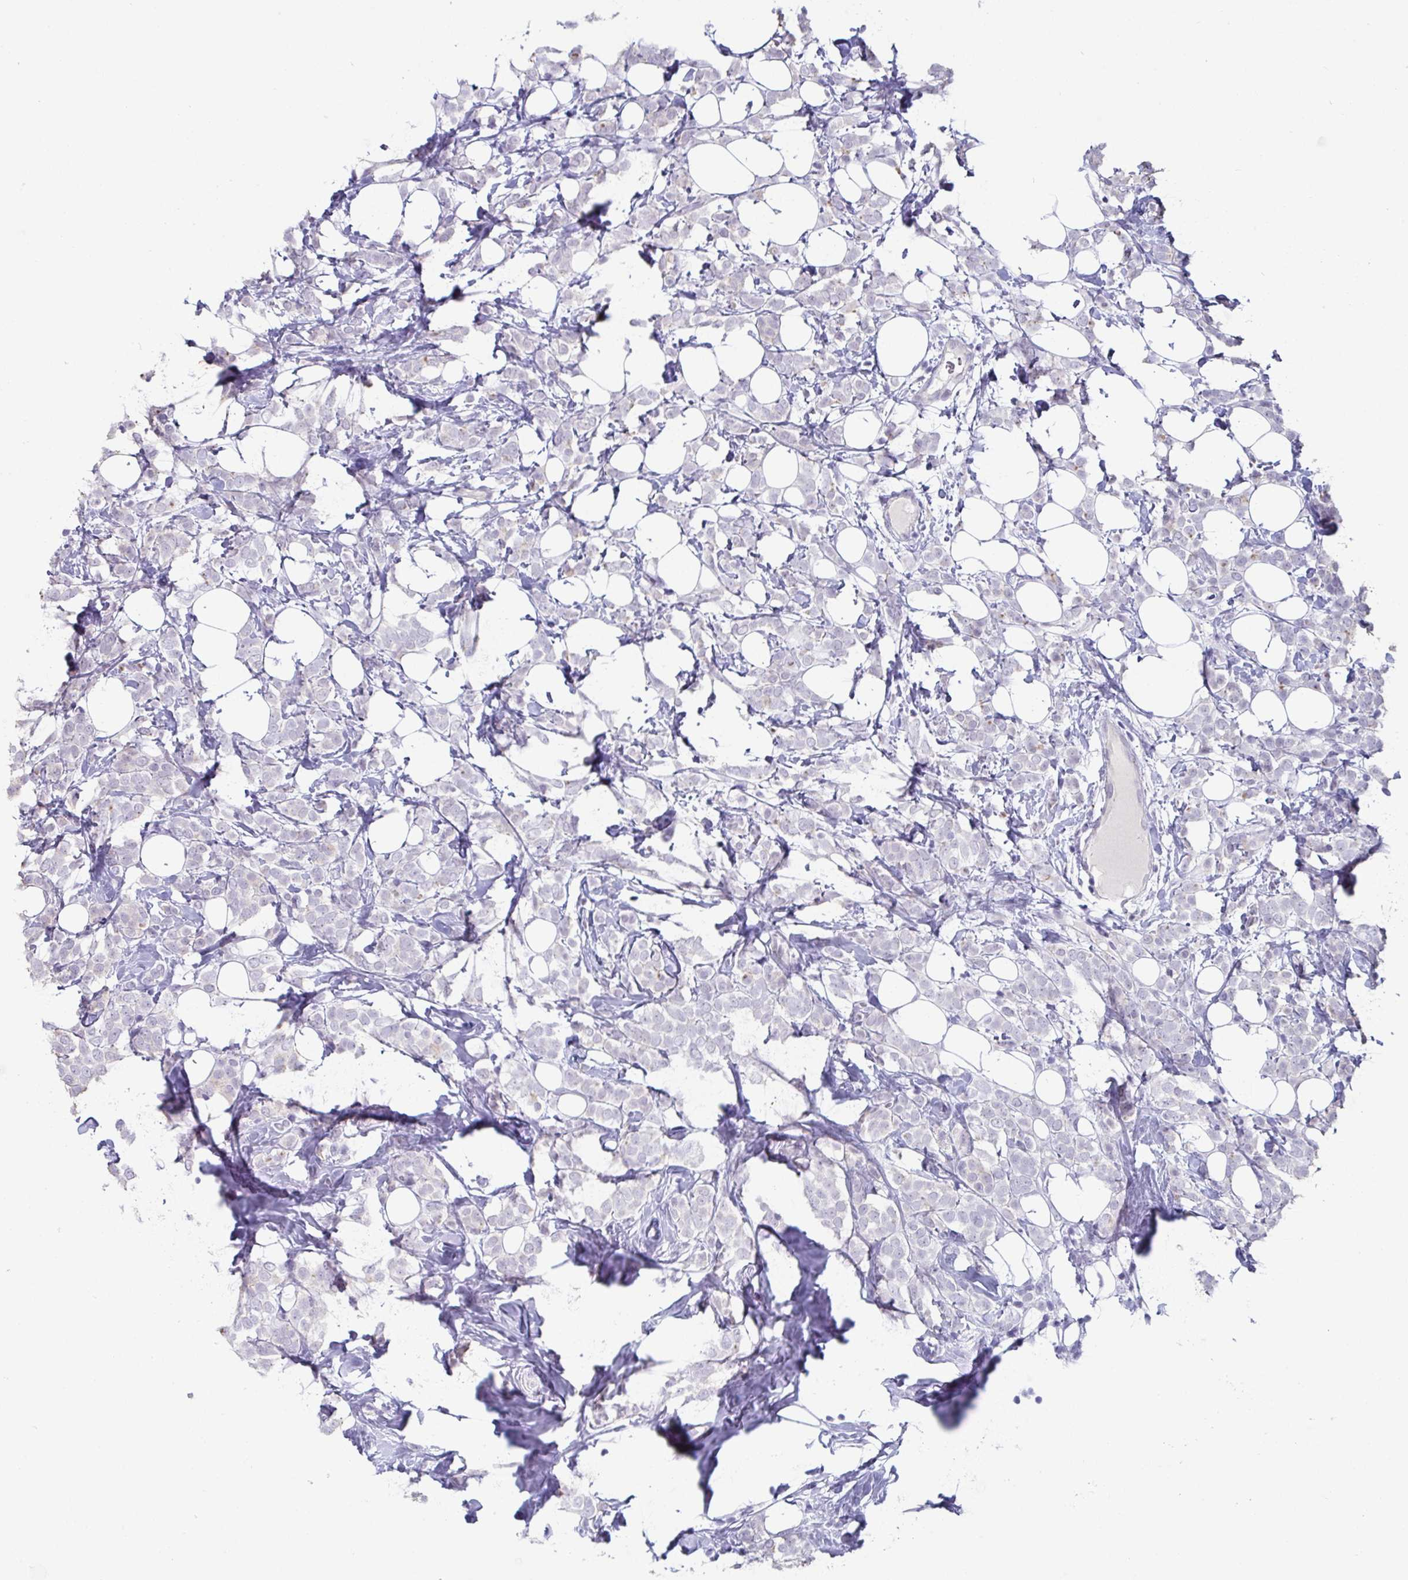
{"staining": {"intensity": "negative", "quantity": "none", "location": "none"}, "tissue": "breast cancer", "cell_type": "Tumor cells", "image_type": "cancer", "snomed": [{"axis": "morphology", "description": "Lobular carcinoma"}, {"axis": "topography", "description": "Breast"}], "caption": "IHC micrograph of neoplastic tissue: human breast cancer stained with DAB shows no significant protein staining in tumor cells. Brightfield microscopy of IHC stained with DAB (3,3'-diaminobenzidine) (brown) and hematoxylin (blue), captured at high magnification.", "gene": "VSIG10L", "patient": {"sex": "female", "age": 49}}